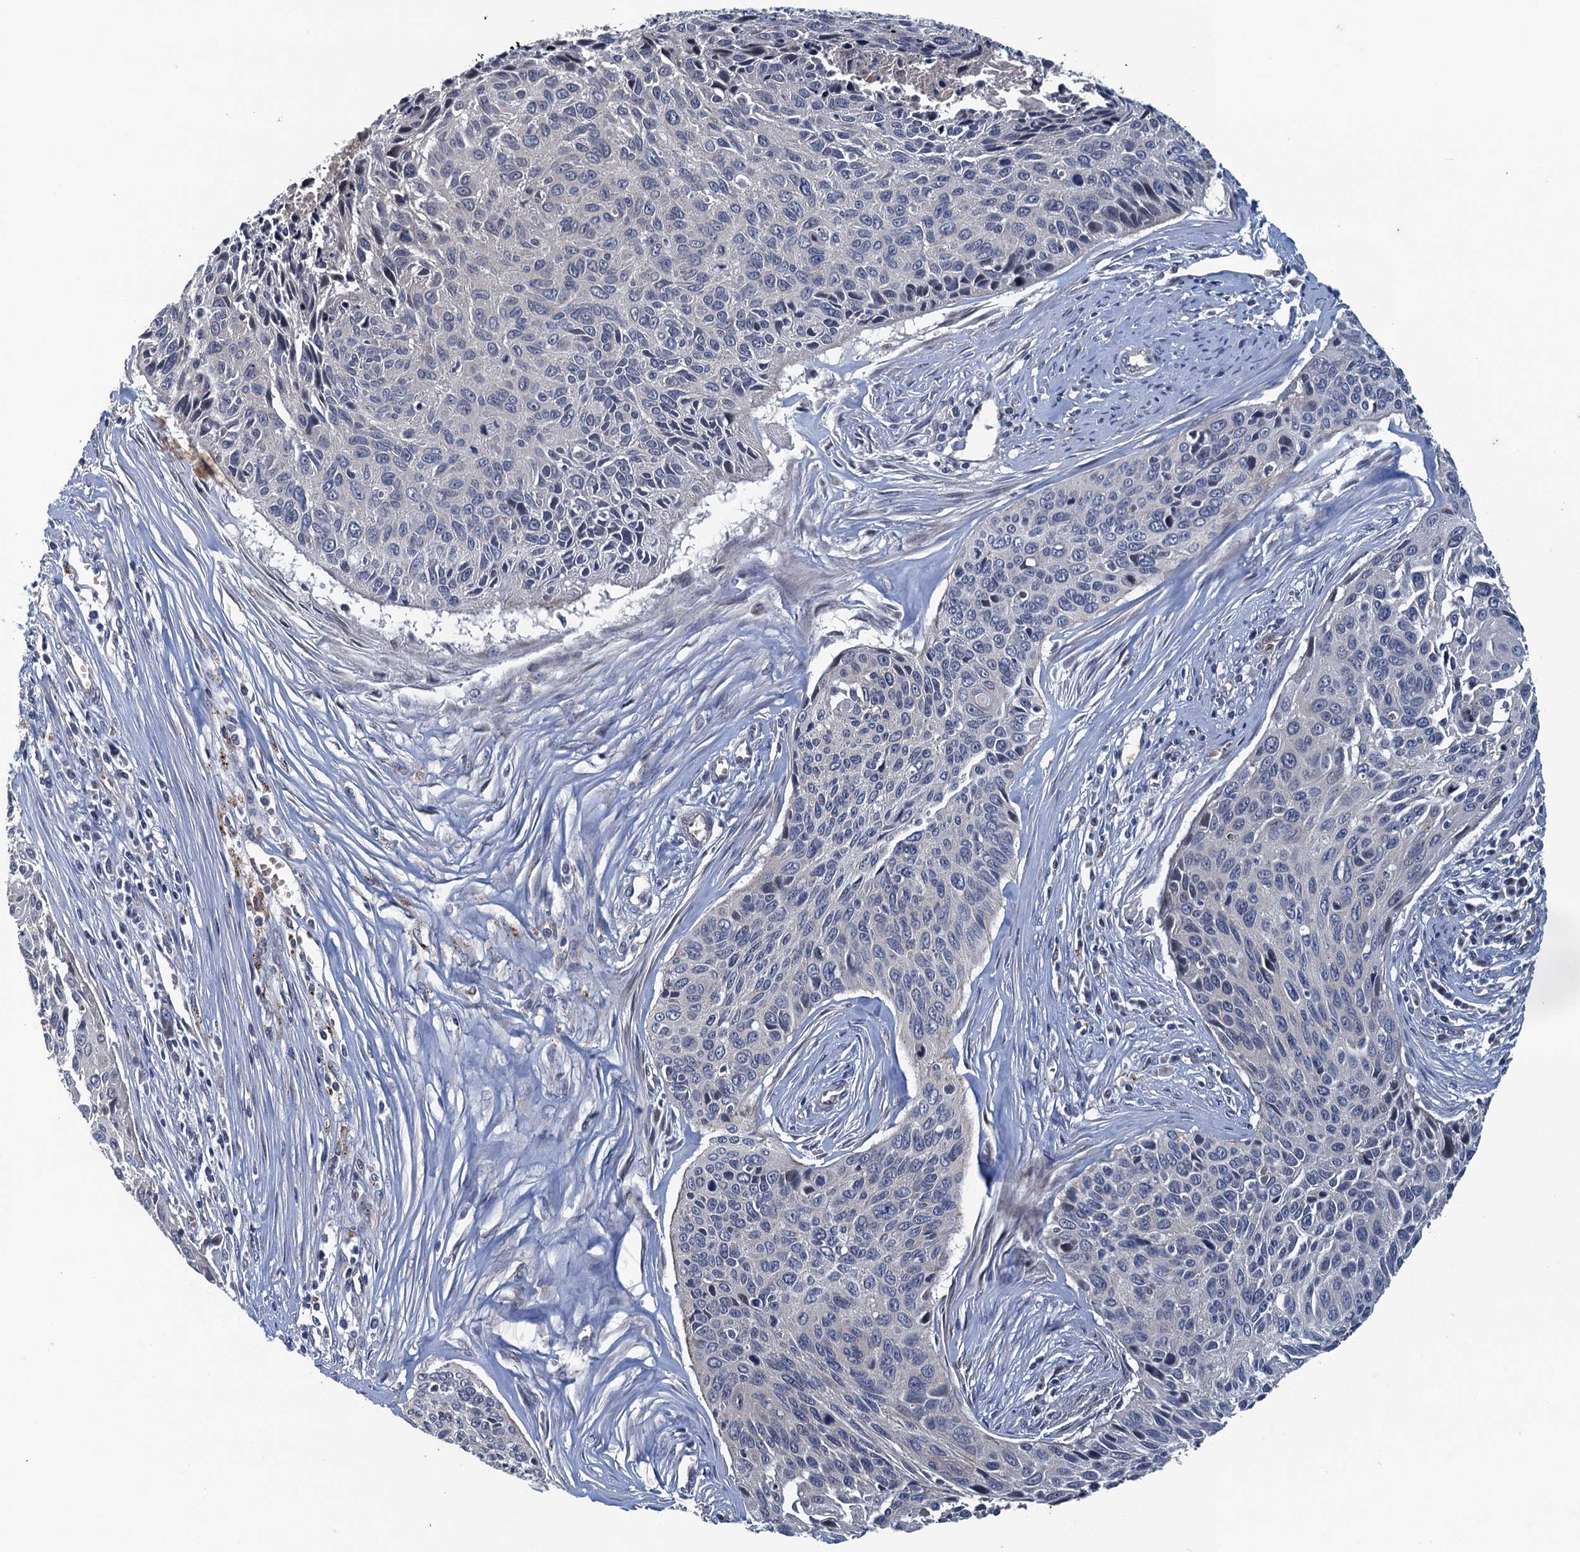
{"staining": {"intensity": "negative", "quantity": "none", "location": "none"}, "tissue": "cervical cancer", "cell_type": "Tumor cells", "image_type": "cancer", "snomed": [{"axis": "morphology", "description": "Squamous cell carcinoma, NOS"}, {"axis": "topography", "description": "Cervix"}], "caption": "DAB immunohistochemical staining of cervical squamous cell carcinoma exhibits no significant expression in tumor cells.", "gene": "KBTBD8", "patient": {"sex": "female", "age": 55}}